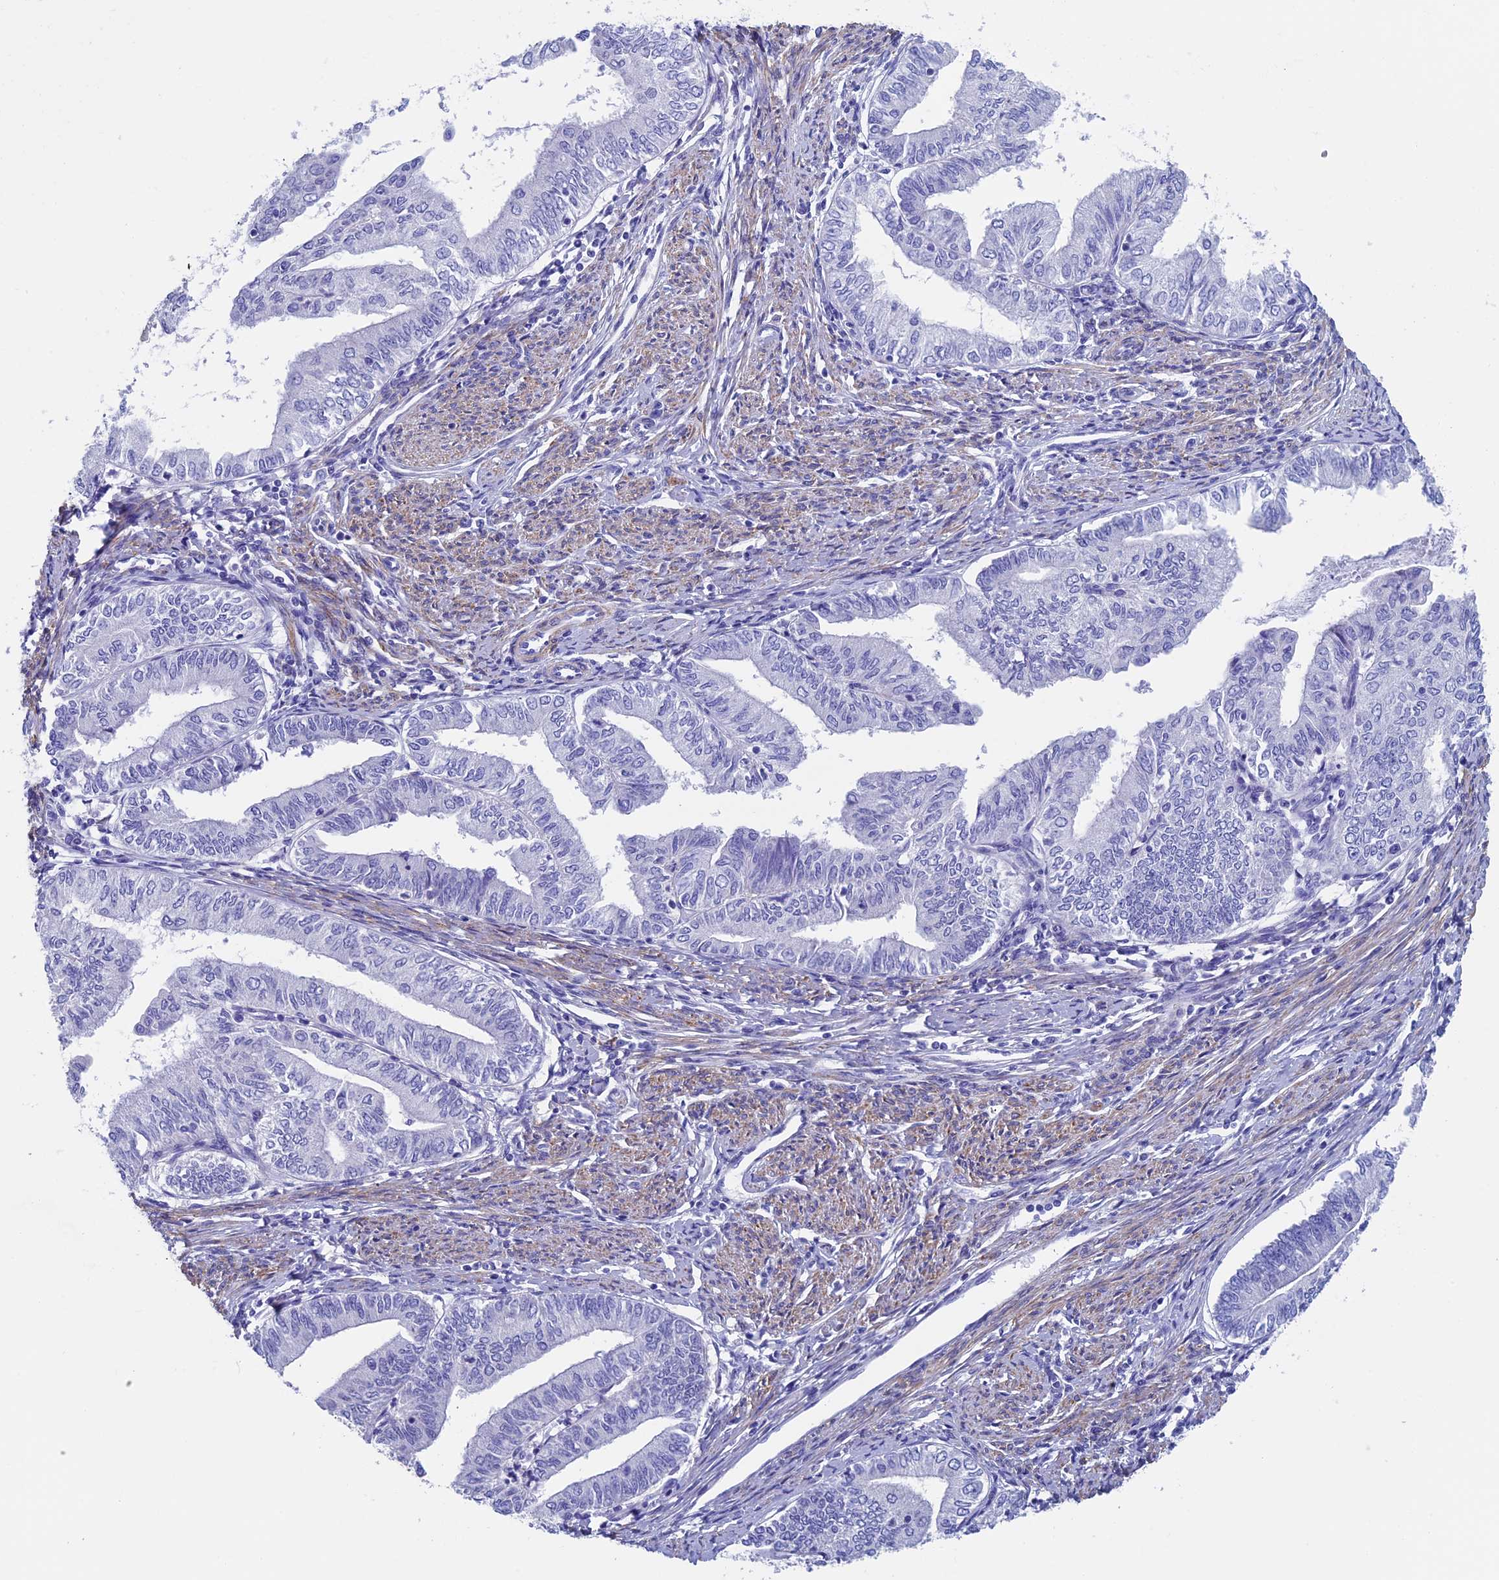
{"staining": {"intensity": "negative", "quantity": "none", "location": "none"}, "tissue": "endometrial cancer", "cell_type": "Tumor cells", "image_type": "cancer", "snomed": [{"axis": "morphology", "description": "Adenocarcinoma, NOS"}, {"axis": "topography", "description": "Endometrium"}], "caption": "Tumor cells show no significant protein positivity in endometrial adenocarcinoma. The staining is performed using DAB (3,3'-diaminobenzidine) brown chromogen with nuclei counter-stained in using hematoxylin.", "gene": "ADH7", "patient": {"sex": "female", "age": 66}}